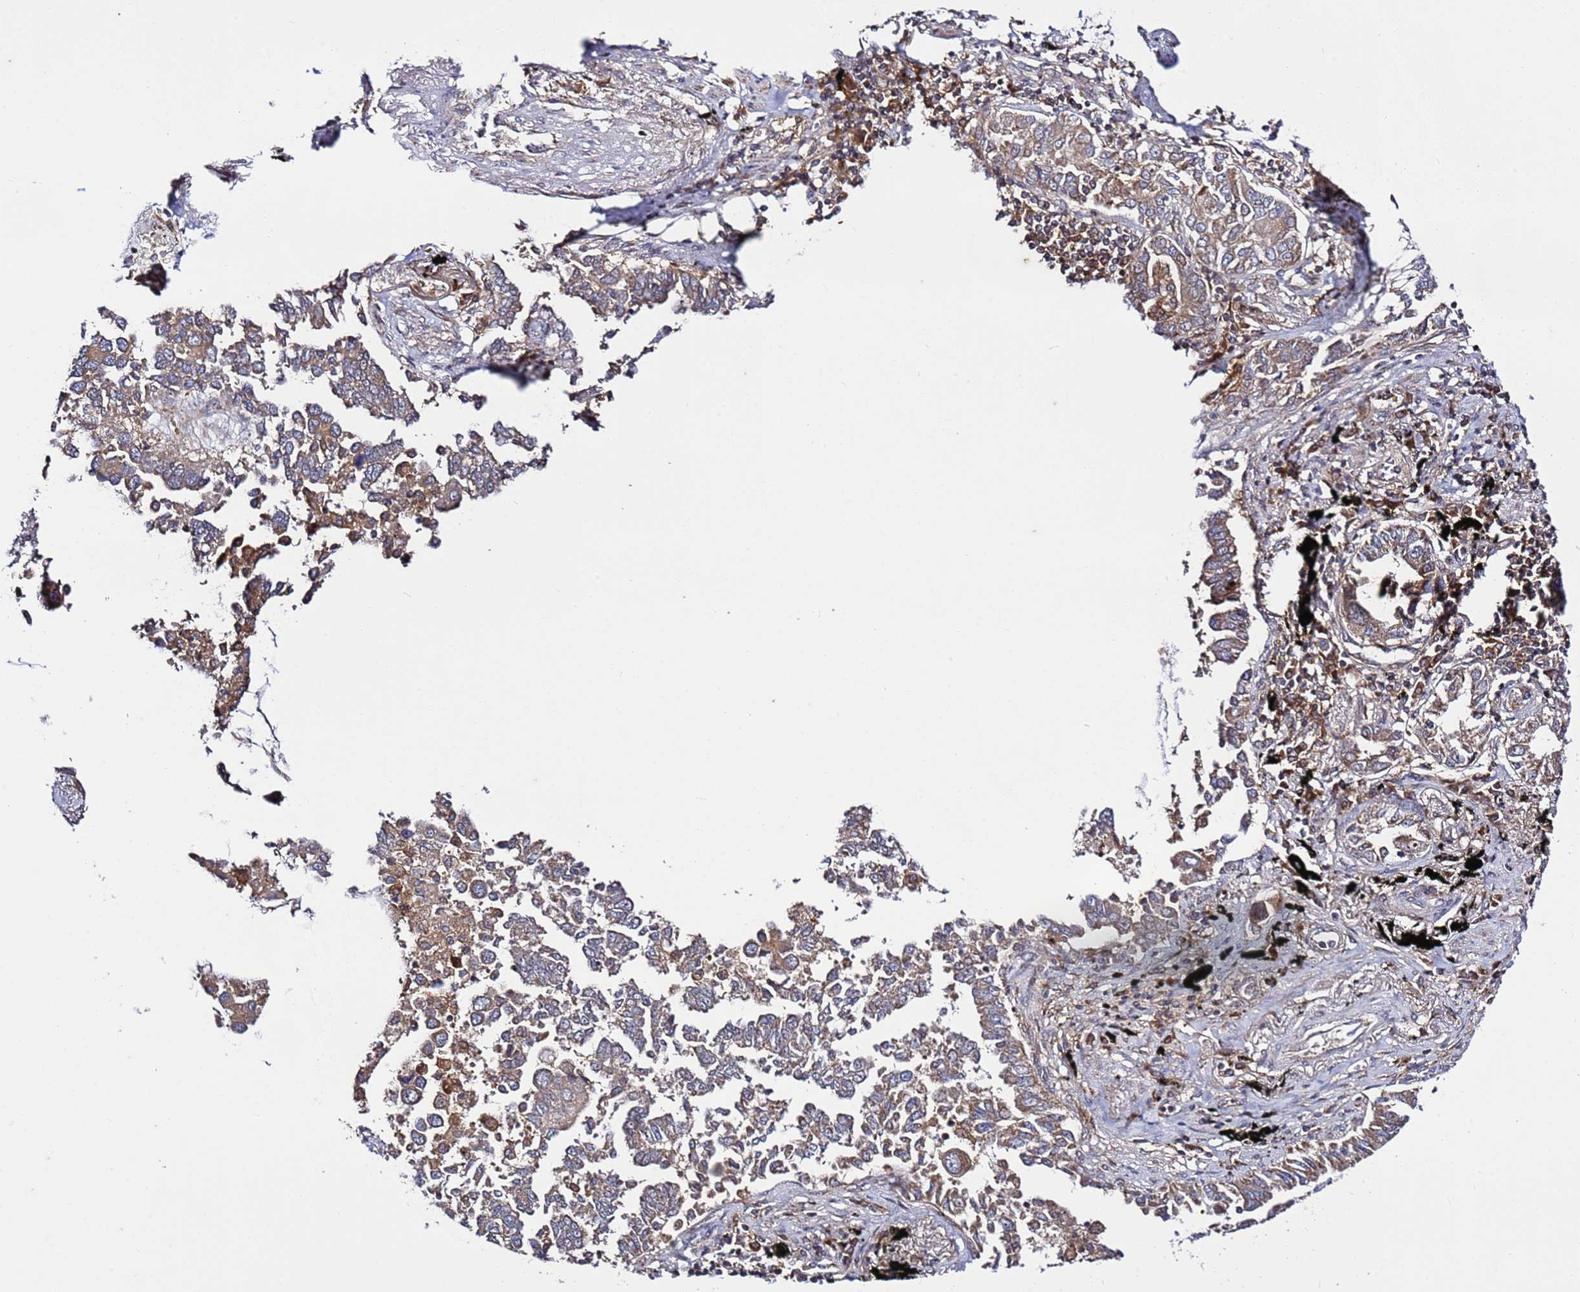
{"staining": {"intensity": "moderate", "quantity": ">75%", "location": "cytoplasmic/membranous"}, "tissue": "lung cancer", "cell_type": "Tumor cells", "image_type": "cancer", "snomed": [{"axis": "morphology", "description": "Adenocarcinoma, NOS"}, {"axis": "topography", "description": "Lung"}], "caption": "Protein expression analysis of human lung adenocarcinoma reveals moderate cytoplasmic/membranous expression in approximately >75% of tumor cells. The staining was performed using DAB, with brown indicating positive protein expression. Nuclei are stained blue with hematoxylin.", "gene": "TMEM176B", "patient": {"sex": "male", "age": 67}}